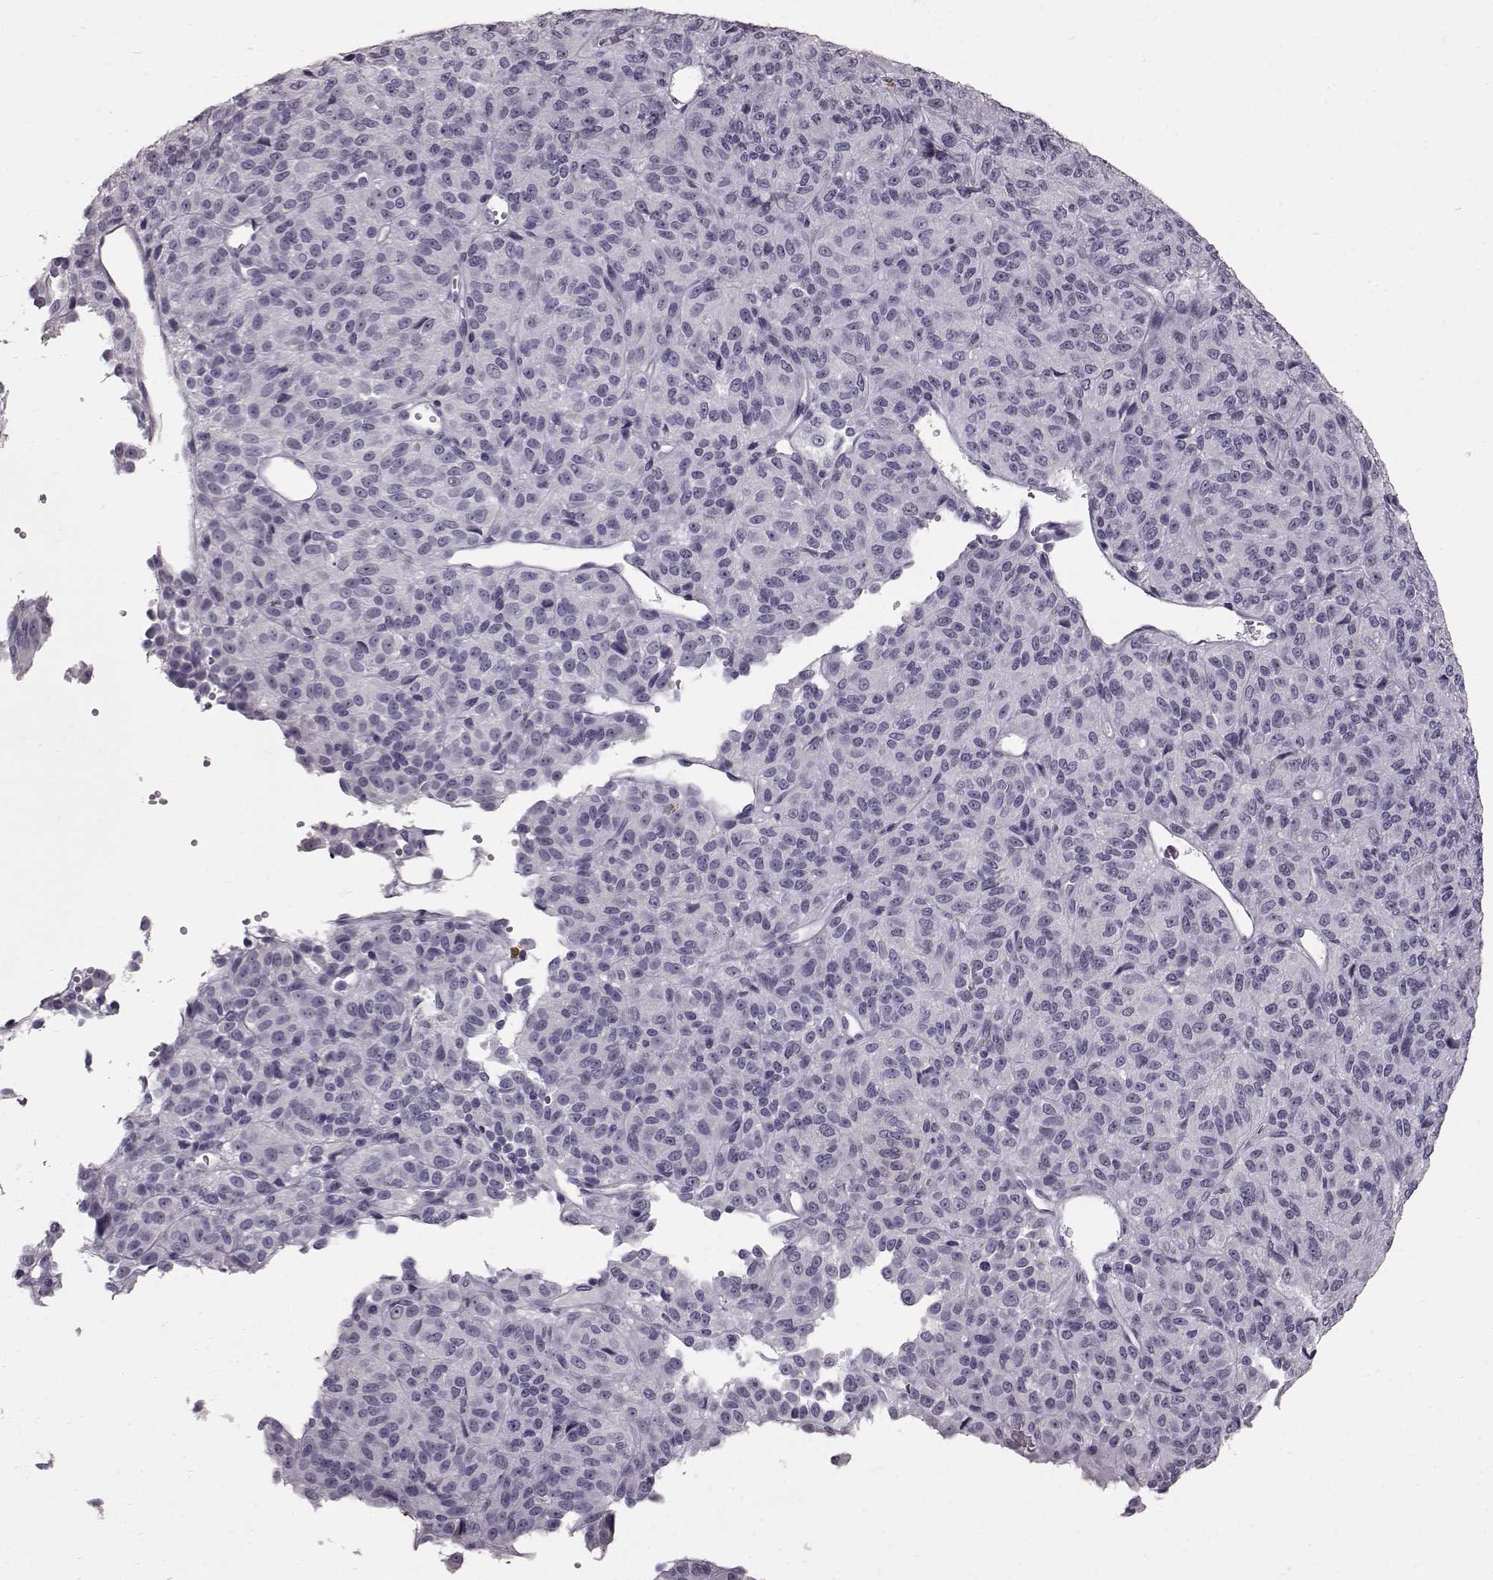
{"staining": {"intensity": "negative", "quantity": "none", "location": "none"}, "tissue": "melanoma", "cell_type": "Tumor cells", "image_type": "cancer", "snomed": [{"axis": "morphology", "description": "Malignant melanoma, Metastatic site"}, {"axis": "topography", "description": "Brain"}], "caption": "A high-resolution image shows immunohistochemistry (IHC) staining of melanoma, which reveals no significant staining in tumor cells.", "gene": "FUT4", "patient": {"sex": "female", "age": 56}}